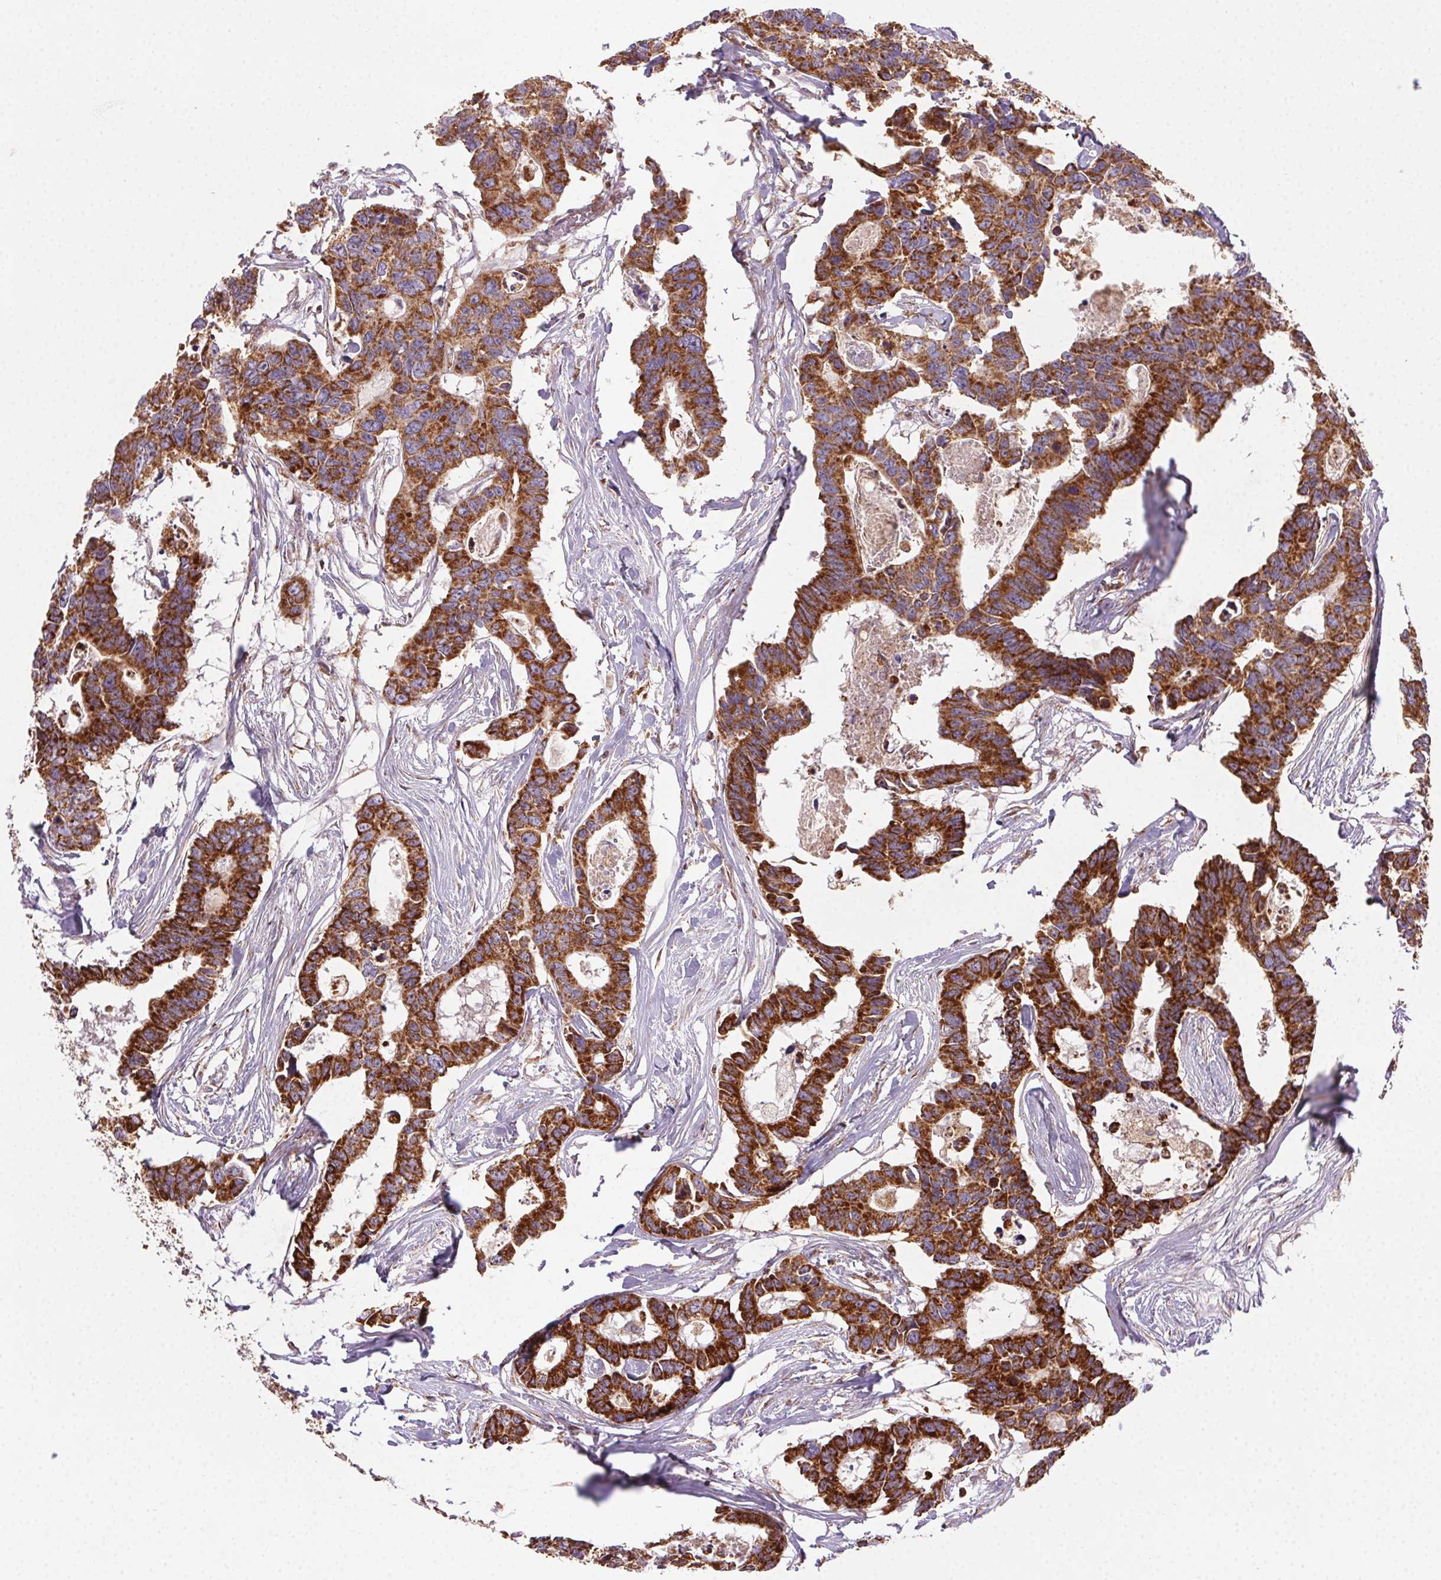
{"staining": {"intensity": "strong", "quantity": ">75%", "location": "cytoplasmic/membranous"}, "tissue": "colorectal cancer", "cell_type": "Tumor cells", "image_type": "cancer", "snomed": [{"axis": "morphology", "description": "Adenocarcinoma, NOS"}, {"axis": "topography", "description": "Rectum"}], "caption": "Colorectal cancer (adenocarcinoma) tissue reveals strong cytoplasmic/membranous positivity in about >75% of tumor cells The protein of interest is stained brown, and the nuclei are stained in blue (DAB IHC with brightfield microscopy, high magnification).", "gene": "CLPB", "patient": {"sex": "male", "age": 57}}